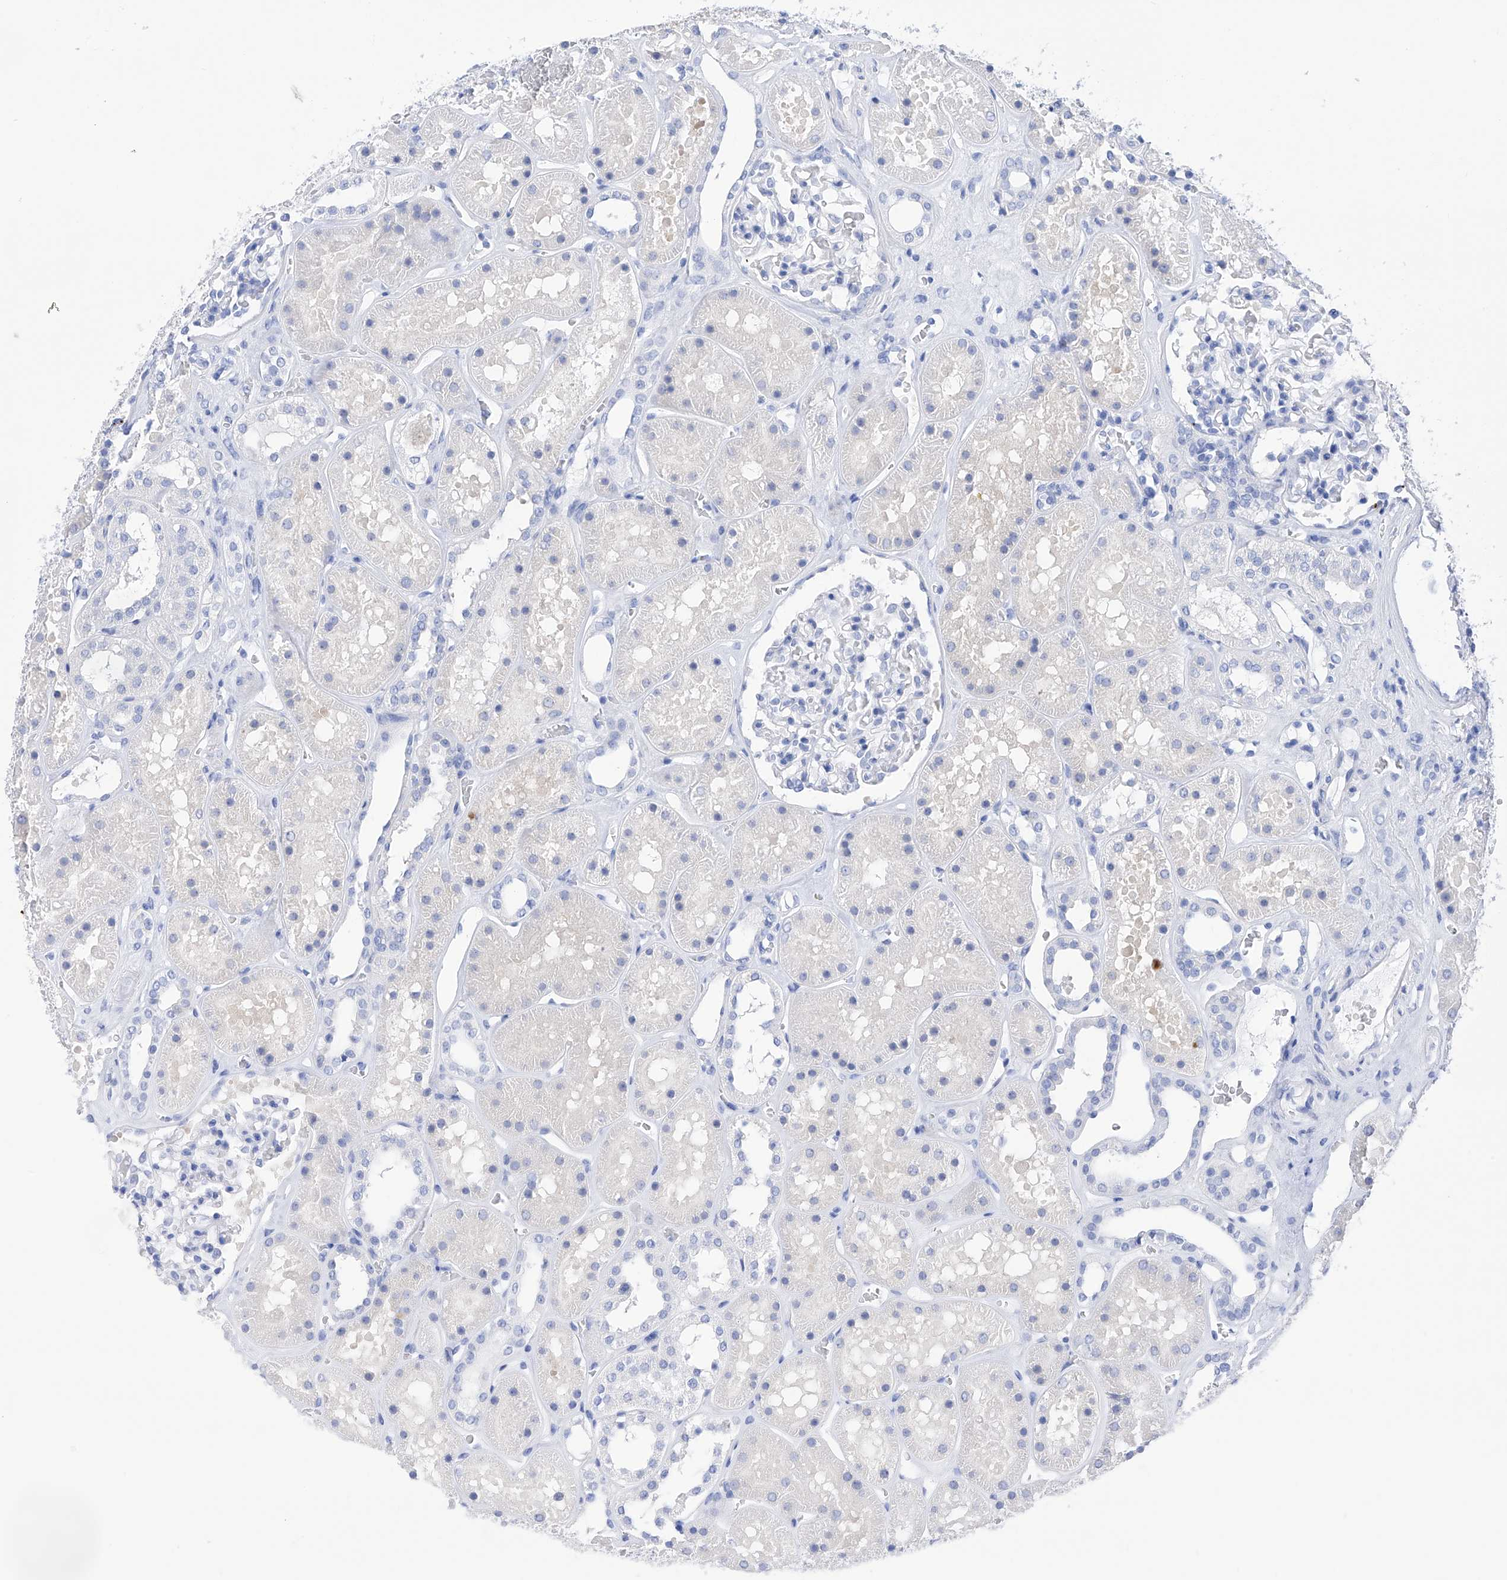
{"staining": {"intensity": "negative", "quantity": "none", "location": "none"}, "tissue": "kidney", "cell_type": "Cells in glomeruli", "image_type": "normal", "snomed": [{"axis": "morphology", "description": "Normal tissue, NOS"}, {"axis": "topography", "description": "Kidney"}], "caption": "Kidney stained for a protein using IHC exhibits no staining cells in glomeruli.", "gene": "FLG", "patient": {"sex": "female", "age": 41}}